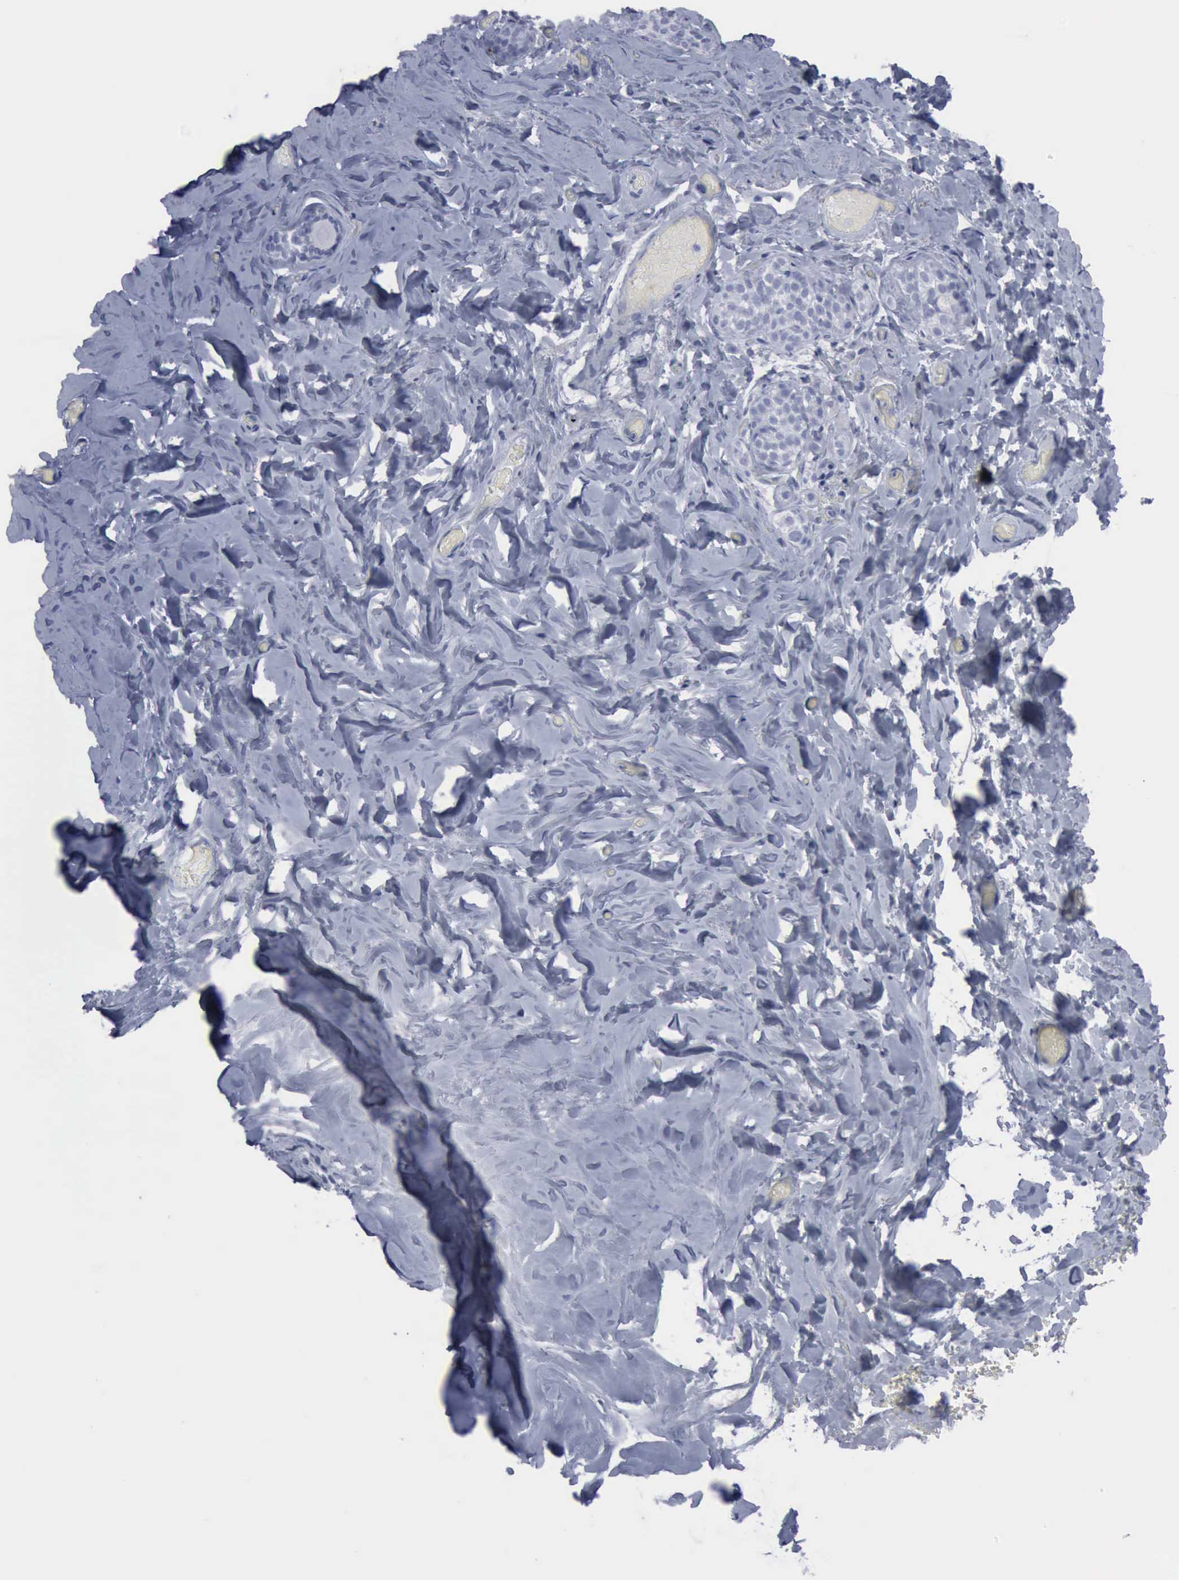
{"staining": {"intensity": "negative", "quantity": "none", "location": "none"}, "tissue": "breast", "cell_type": "Adipocytes", "image_type": "normal", "snomed": [{"axis": "morphology", "description": "Normal tissue, NOS"}, {"axis": "topography", "description": "Breast"}], "caption": "DAB immunohistochemical staining of normal breast displays no significant staining in adipocytes. (DAB (3,3'-diaminobenzidine) IHC, high magnification).", "gene": "VCAM1", "patient": {"sex": "female", "age": 75}}